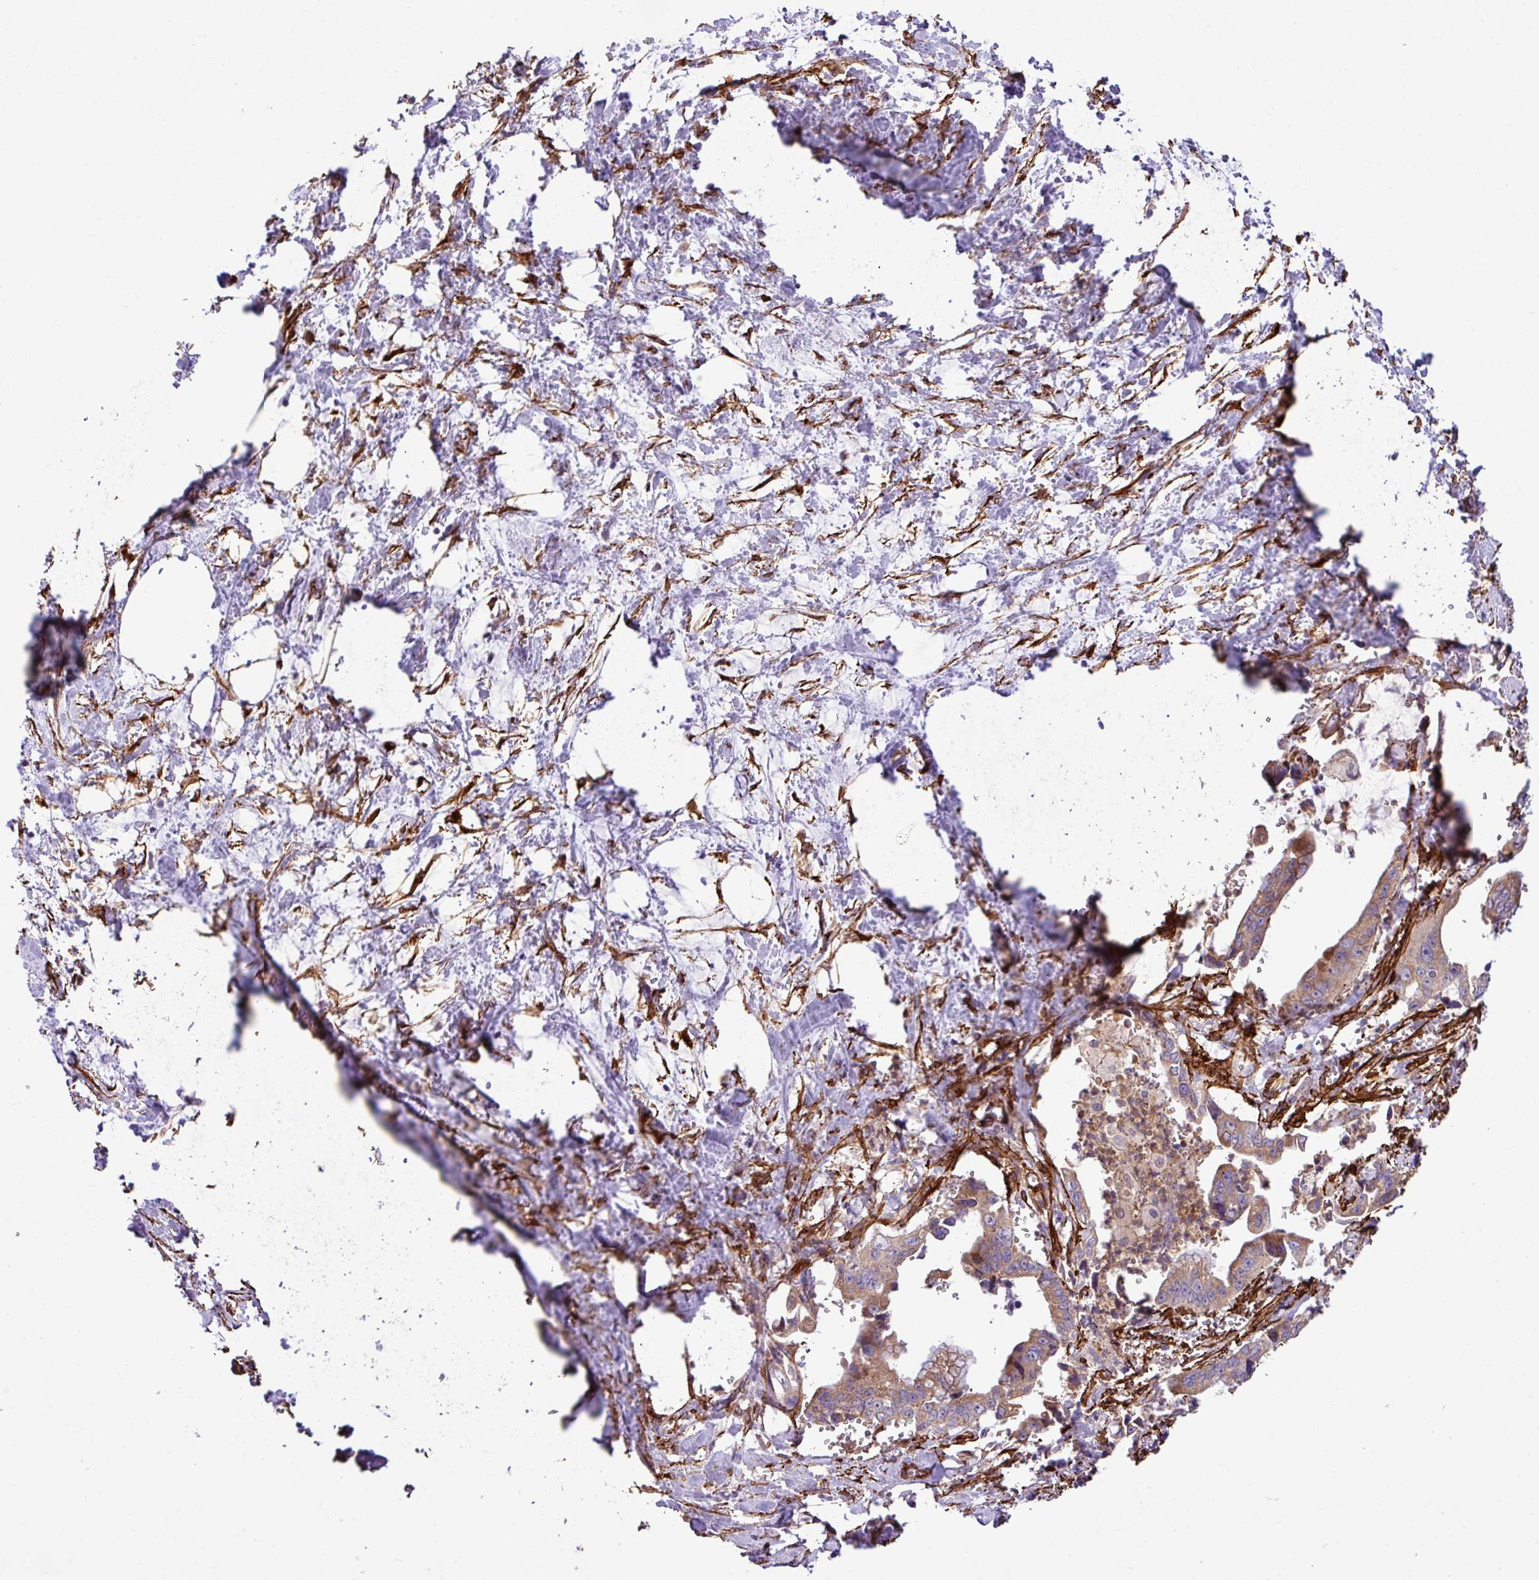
{"staining": {"intensity": "moderate", "quantity": "25%-75%", "location": "cytoplasmic/membranous"}, "tissue": "pancreatic cancer", "cell_type": "Tumor cells", "image_type": "cancer", "snomed": [{"axis": "morphology", "description": "Adenocarcinoma, NOS"}, {"axis": "topography", "description": "Pancreas"}], "caption": "A brown stain highlights moderate cytoplasmic/membranous positivity of a protein in human adenocarcinoma (pancreatic) tumor cells.", "gene": "FAM47E", "patient": {"sex": "male", "age": 61}}